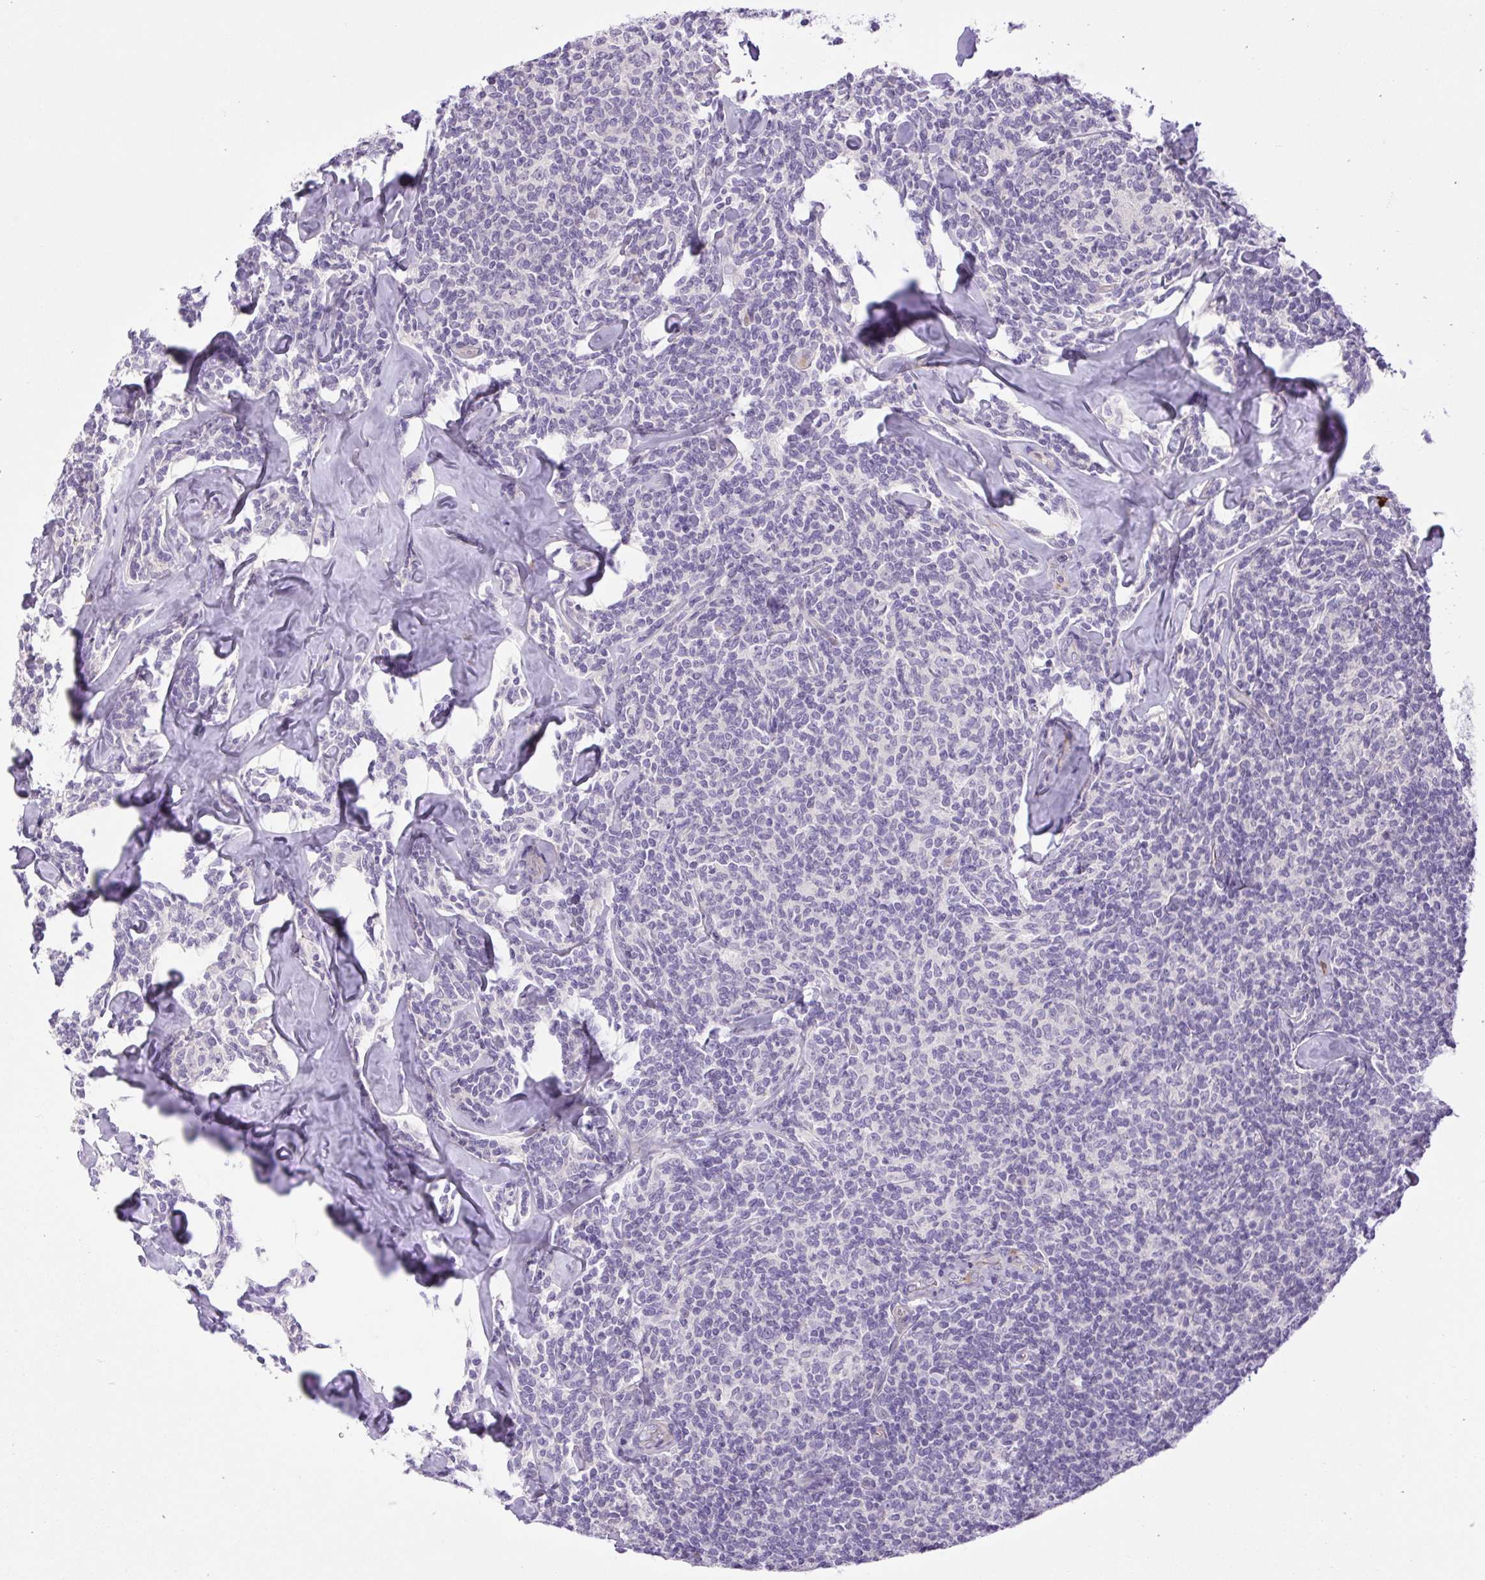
{"staining": {"intensity": "negative", "quantity": "none", "location": "none"}, "tissue": "lymphoma", "cell_type": "Tumor cells", "image_type": "cancer", "snomed": [{"axis": "morphology", "description": "Malignant lymphoma, non-Hodgkin's type, Low grade"}, {"axis": "topography", "description": "Lymph node"}], "caption": "There is no significant expression in tumor cells of malignant lymphoma, non-Hodgkin's type (low-grade).", "gene": "FAM177B", "patient": {"sex": "female", "age": 56}}